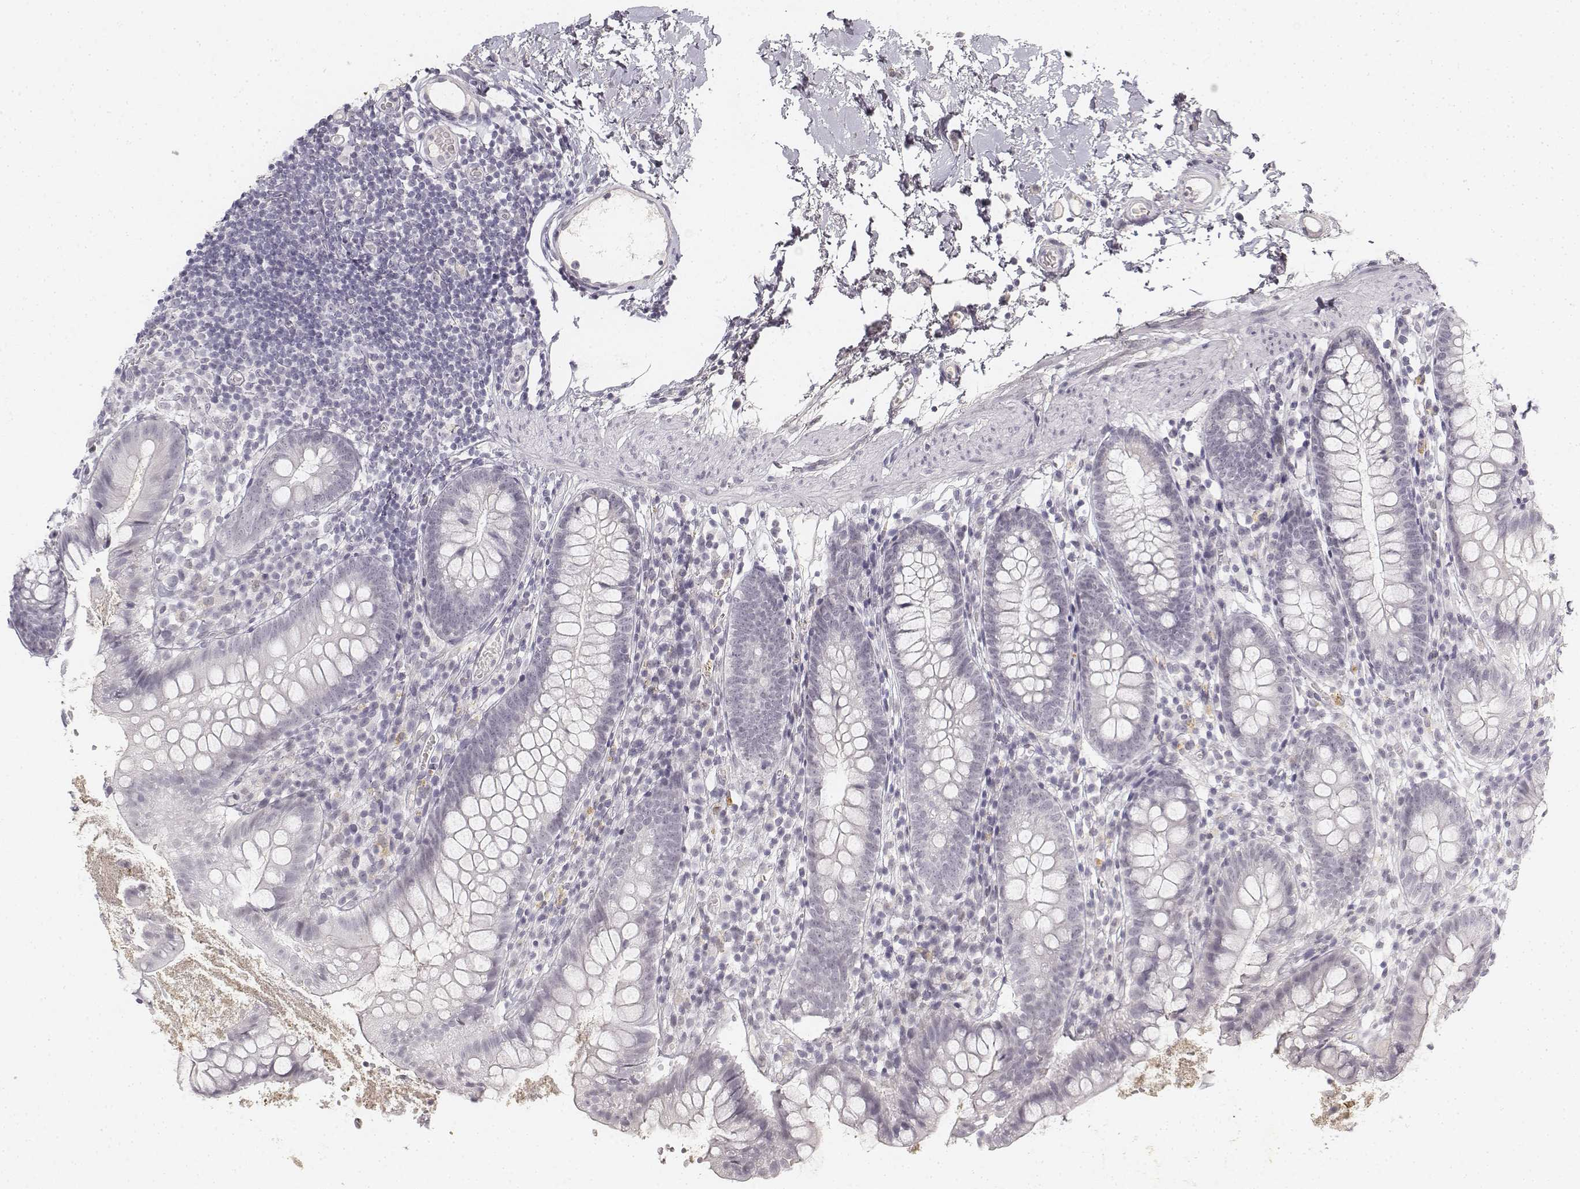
{"staining": {"intensity": "negative", "quantity": "none", "location": "none"}, "tissue": "small intestine", "cell_type": "Glandular cells", "image_type": "normal", "snomed": [{"axis": "morphology", "description": "Normal tissue, NOS"}, {"axis": "topography", "description": "Small intestine"}], "caption": "The image demonstrates no significant staining in glandular cells of small intestine.", "gene": "KRT84", "patient": {"sex": "female", "age": 90}}